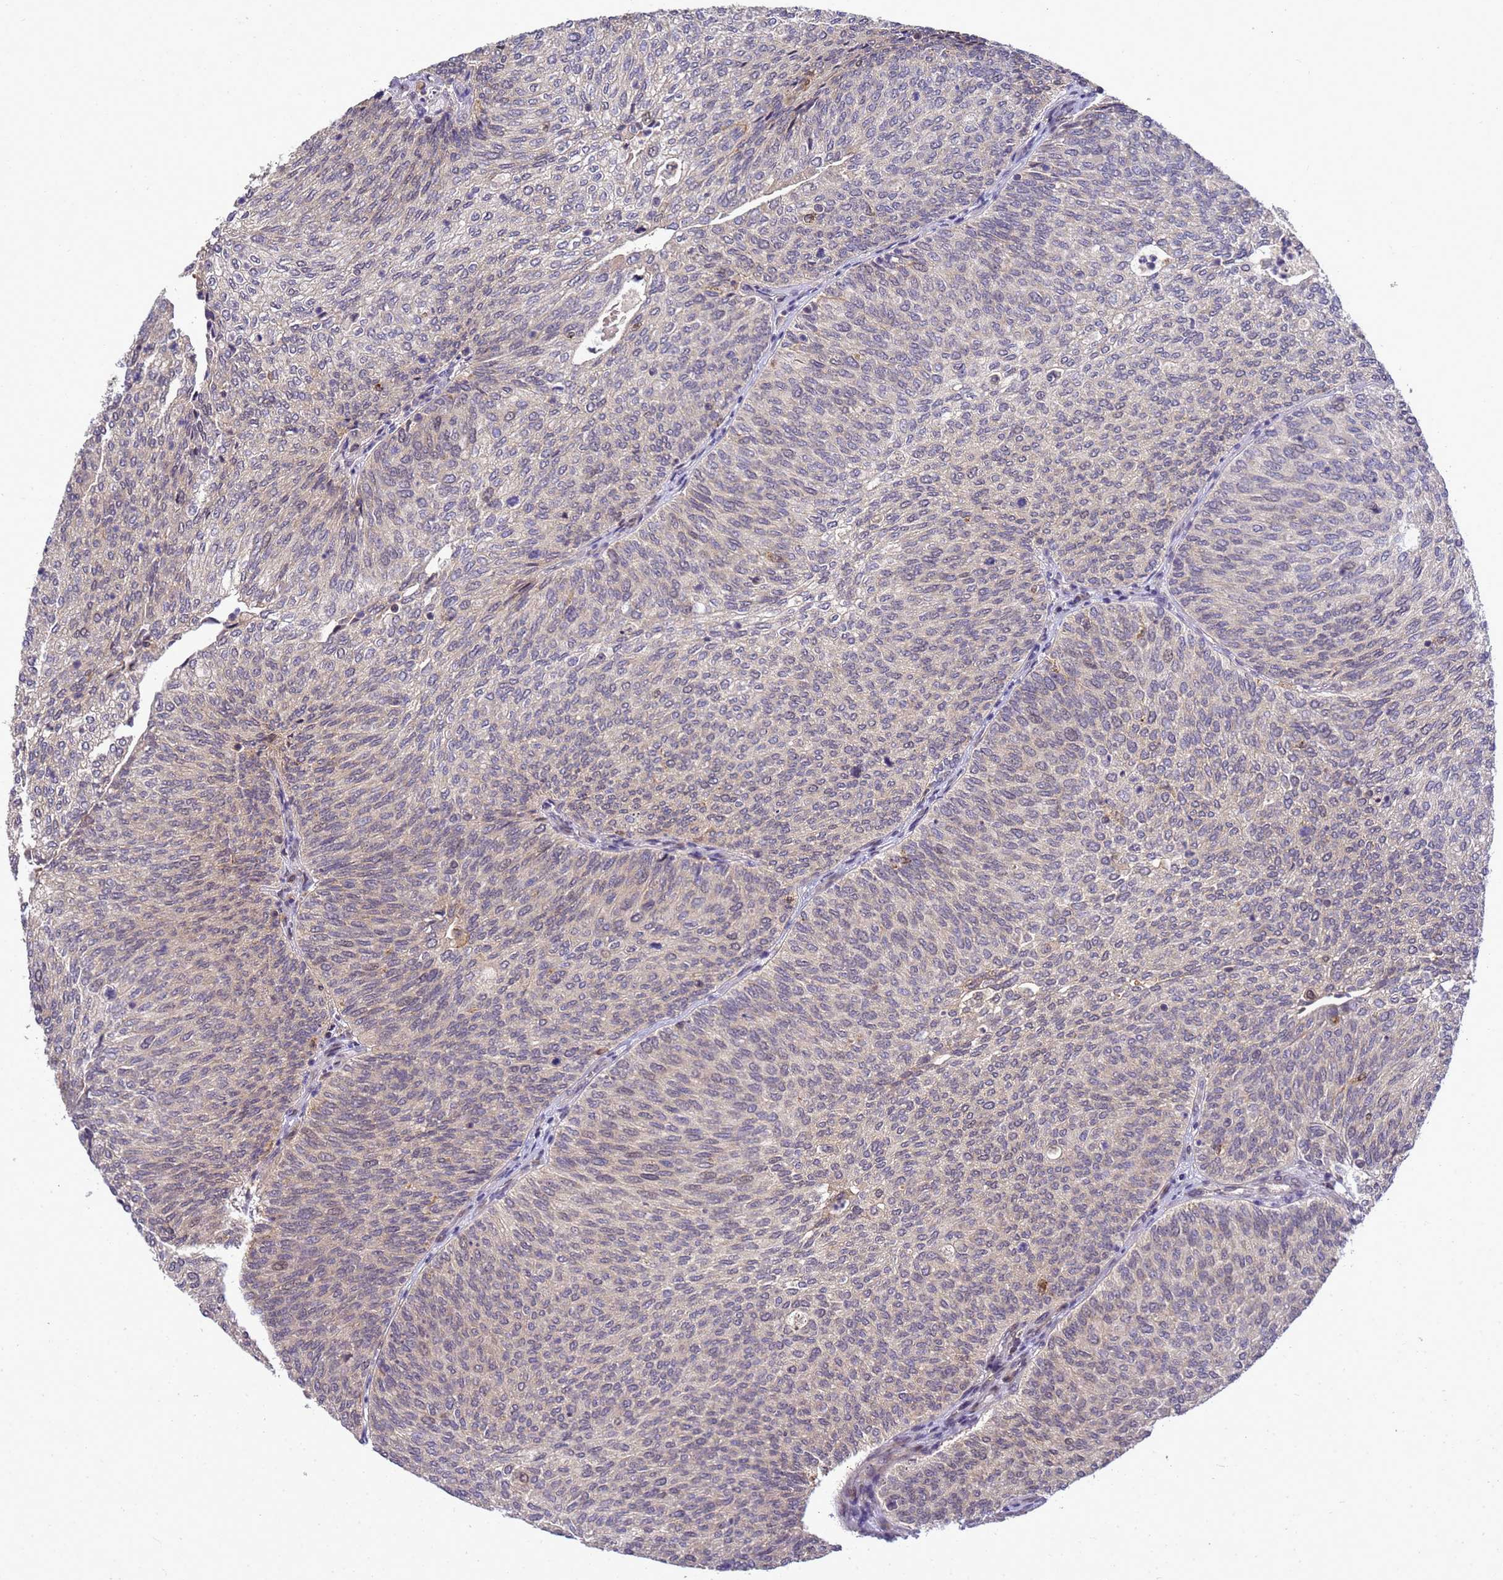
{"staining": {"intensity": "weak", "quantity": "25%-75%", "location": "cytoplasmic/membranous"}, "tissue": "urothelial cancer", "cell_type": "Tumor cells", "image_type": "cancer", "snomed": [{"axis": "morphology", "description": "Urothelial carcinoma, Low grade"}, {"axis": "topography", "description": "Urinary bladder"}], "caption": "IHC image of human urothelial cancer stained for a protein (brown), which displays low levels of weak cytoplasmic/membranous positivity in about 25%-75% of tumor cells.", "gene": "TMEM74B", "patient": {"sex": "female", "age": 79}}